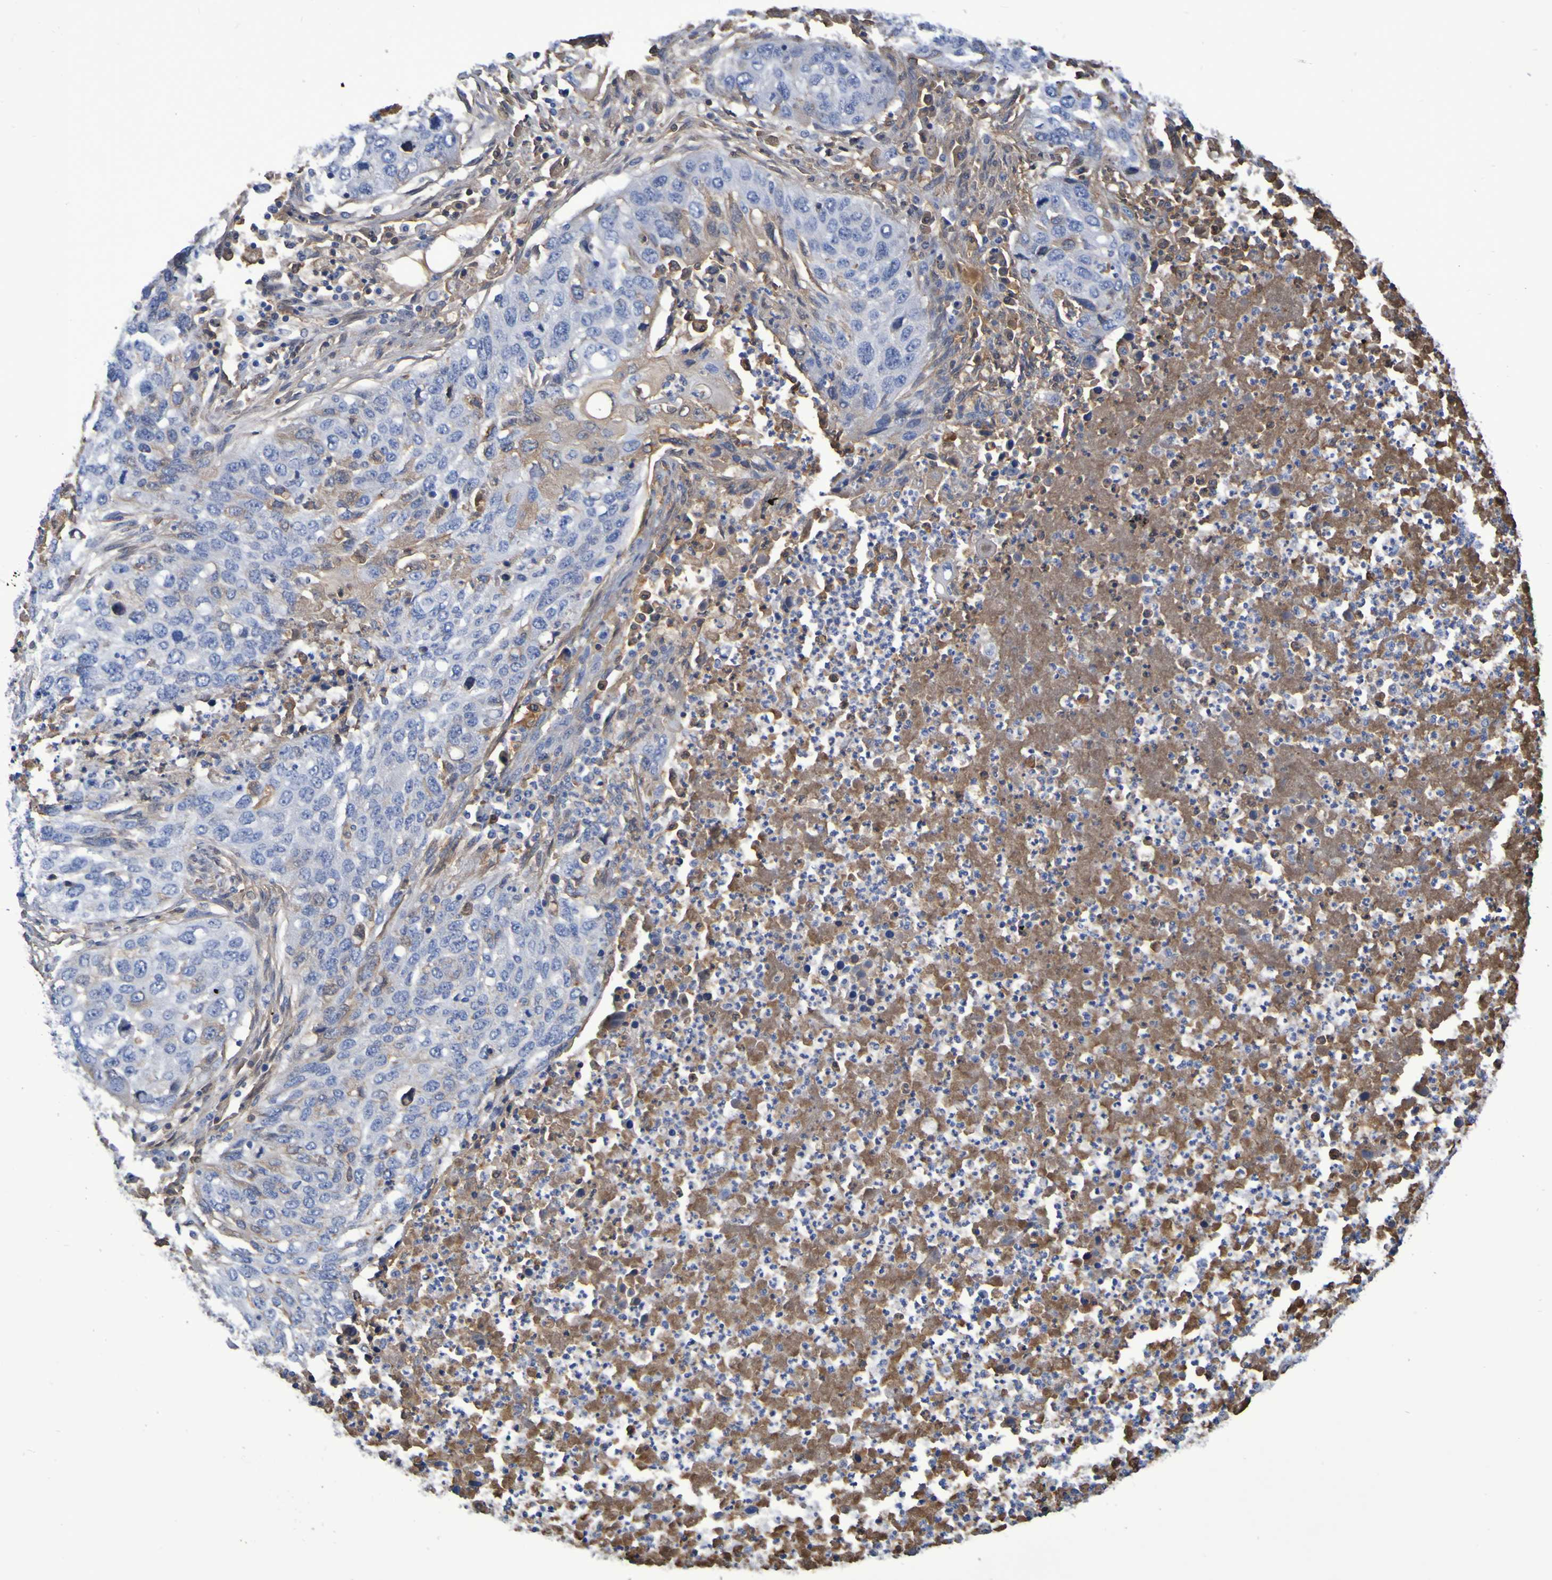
{"staining": {"intensity": "moderate", "quantity": "<25%", "location": "cytoplasmic/membranous"}, "tissue": "lung cancer", "cell_type": "Tumor cells", "image_type": "cancer", "snomed": [{"axis": "morphology", "description": "Squamous cell carcinoma, NOS"}, {"axis": "topography", "description": "Lung"}], "caption": "Immunohistochemical staining of human lung squamous cell carcinoma demonstrates low levels of moderate cytoplasmic/membranous protein positivity in approximately <25% of tumor cells.", "gene": "GAB3", "patient": {"sex": "female", "age": 63}}